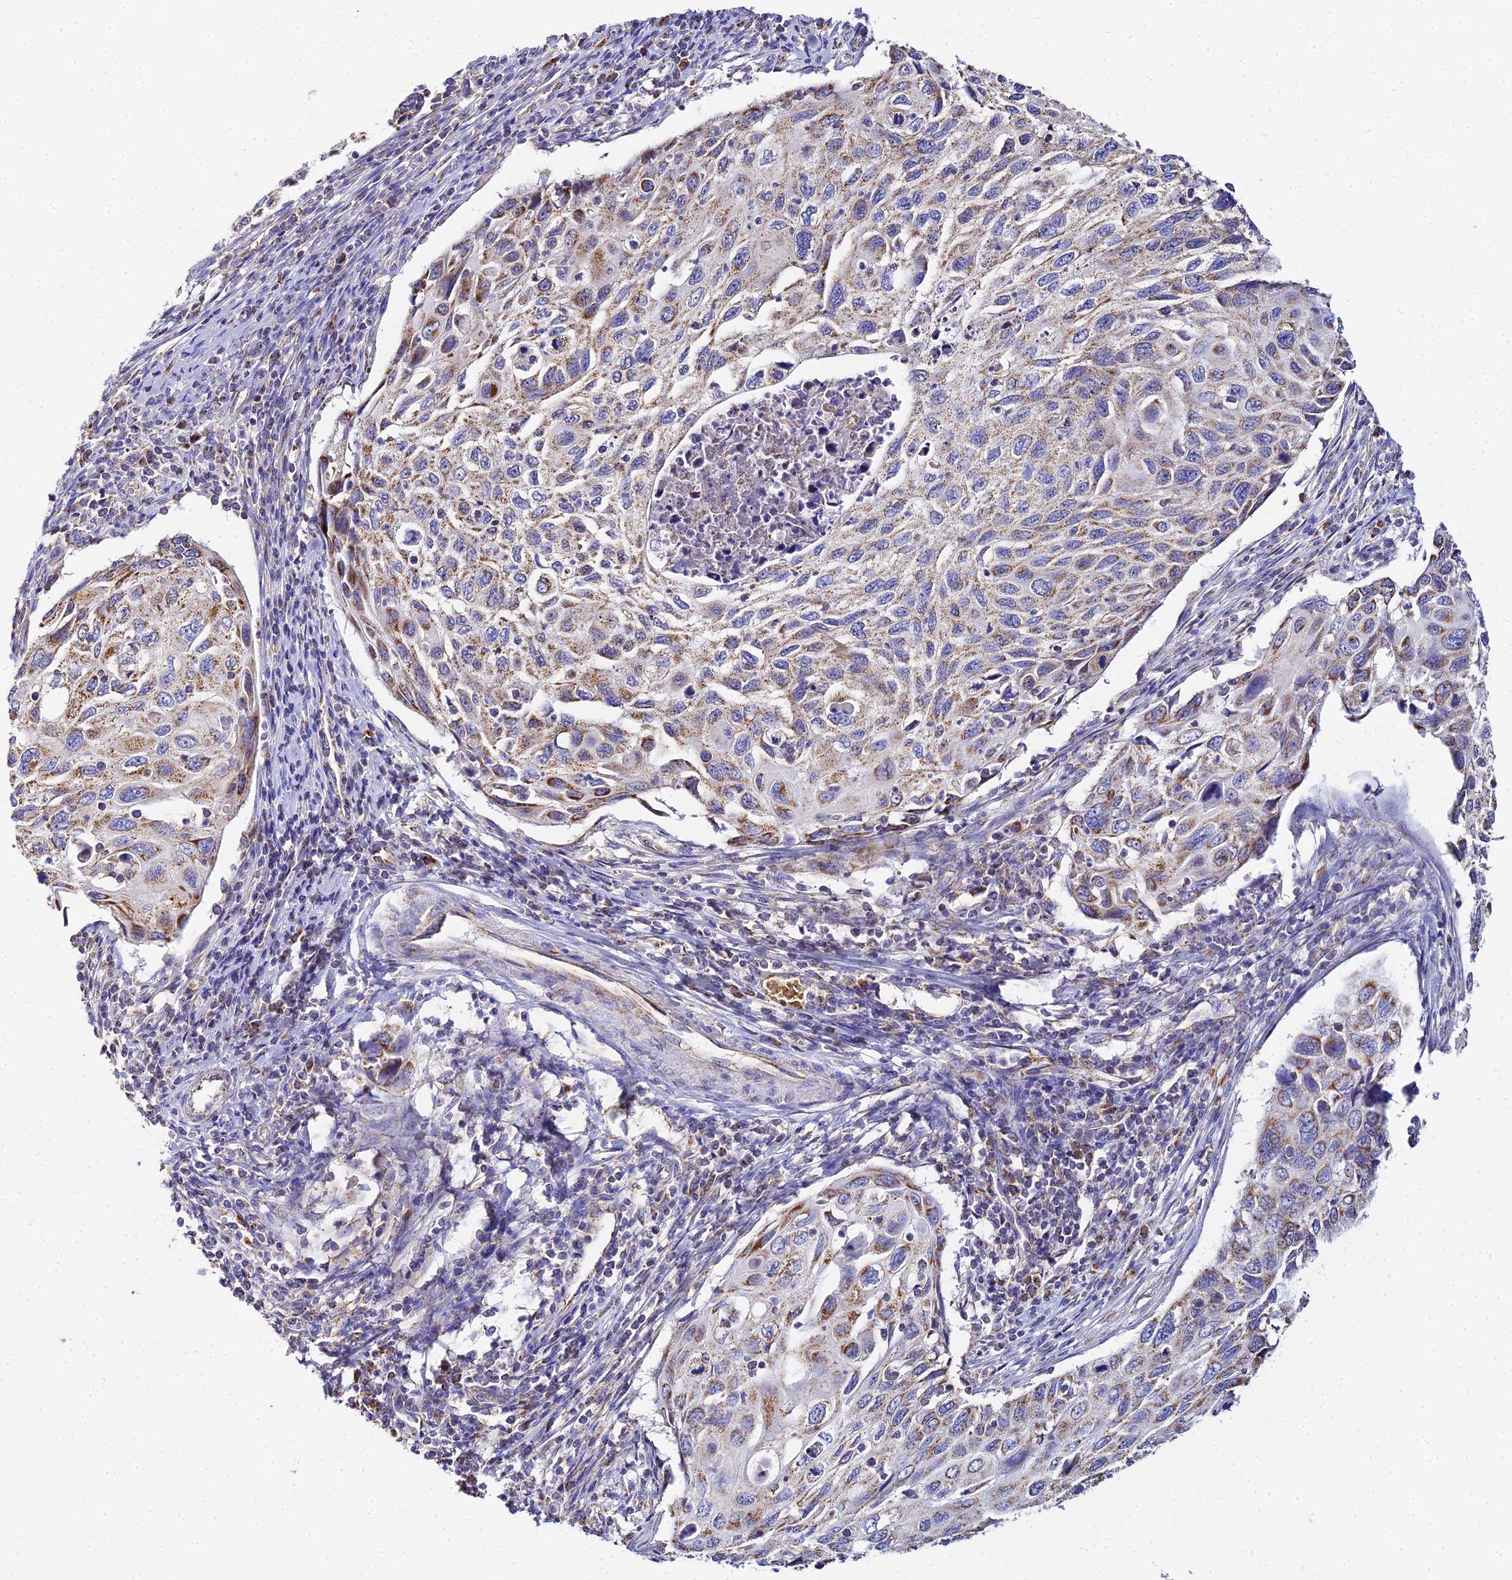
{"staining": {"intensity": "moderate", "quantity": "25%-75%", "location": "cytoplasmic/membranous"}, "tissue": "cervical cancer", "cell_type": "Tumor cells", "image_type": "cancer", "snomed": [{"axis": "morphology", "description": "Squamous cell carcinoma, NOS"}, {"axis": "topography", "description": "Cervix"}], "caption": "Cervical cancer (squamous cell carcinoma) stained with a brown dye exhibits moderate cytoplasmic/membranous positive expression in about 25%-75% of tumor cells.", "gene": "TYW5", "patient": {"sex": "female", "age": 70}}